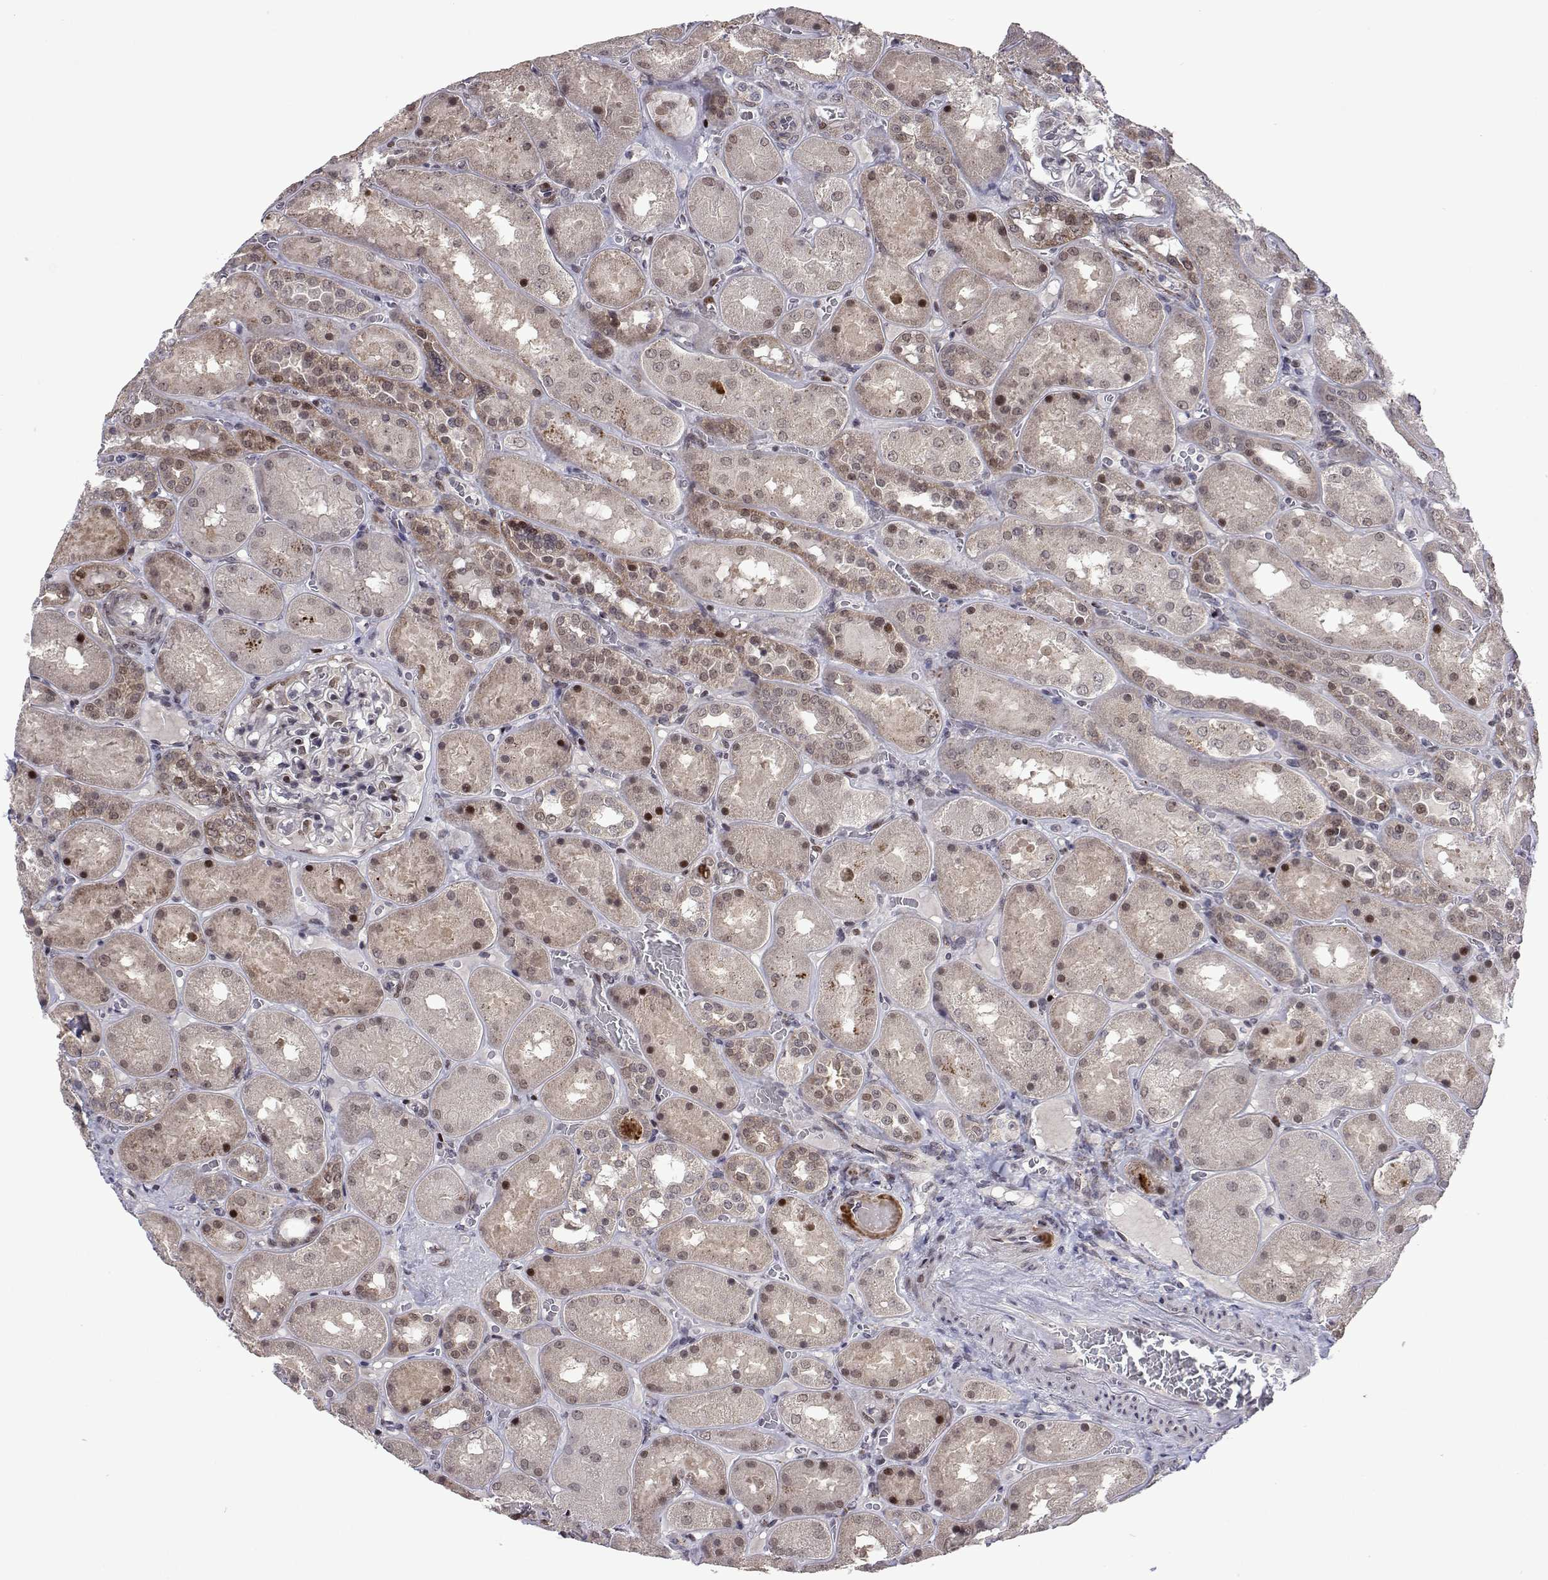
{"staining": {"intensity": "moderate", "quantity": "<25%", "location": "nuclear"}, "tissue": "kidney", "cell_type": "Cells in glomeruli", "image_type": "normal", "snomed": [{"axis": "morphology", "description": "Normal tissue, NOS"}, {"axis": "topography", "description": "Kidney"}], "caption": "Protein expression analysis of benign human kidney reveals moderate nuclear positivity in approximately <25% of cells in glomeruli.", "gene": "EFCAB3", "patient": {"sex": "male", "age": 73}}